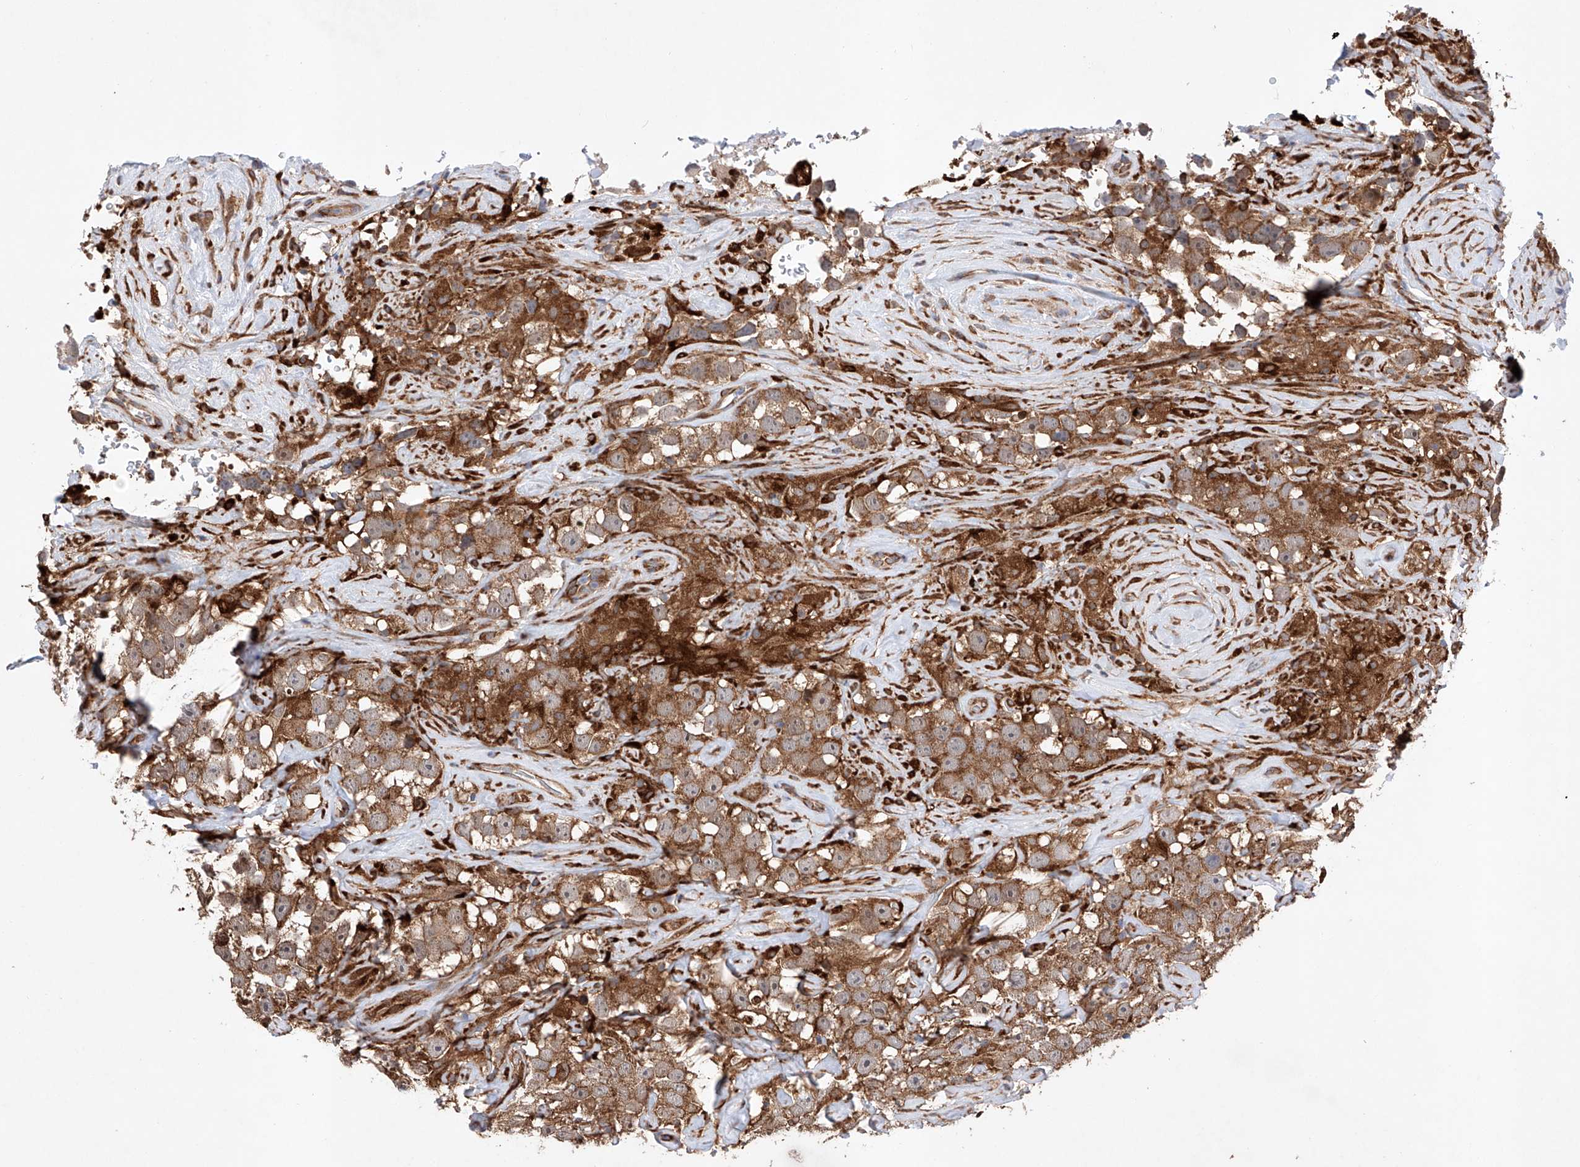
{"staining": {"intensity": "strong", "quantity": ">75%", "location": "cytoplasmic/membranous"}, "tissue": "testis cancer", "cell_type": "Tumor cells", "image_type": "cancer", "snomed": [{"axis": "morphology", "description": "Seminoma, NOS"}, {"axis": "topography", "description": "Testis"}], "caption": "Human testis seminoma stained with a brown dye reveals strong cytoplasmic/membranous positive expression in about >75% of tumor cells.", "gene": "TIMM23", "patient": {"sex": "male", "age": 49}}